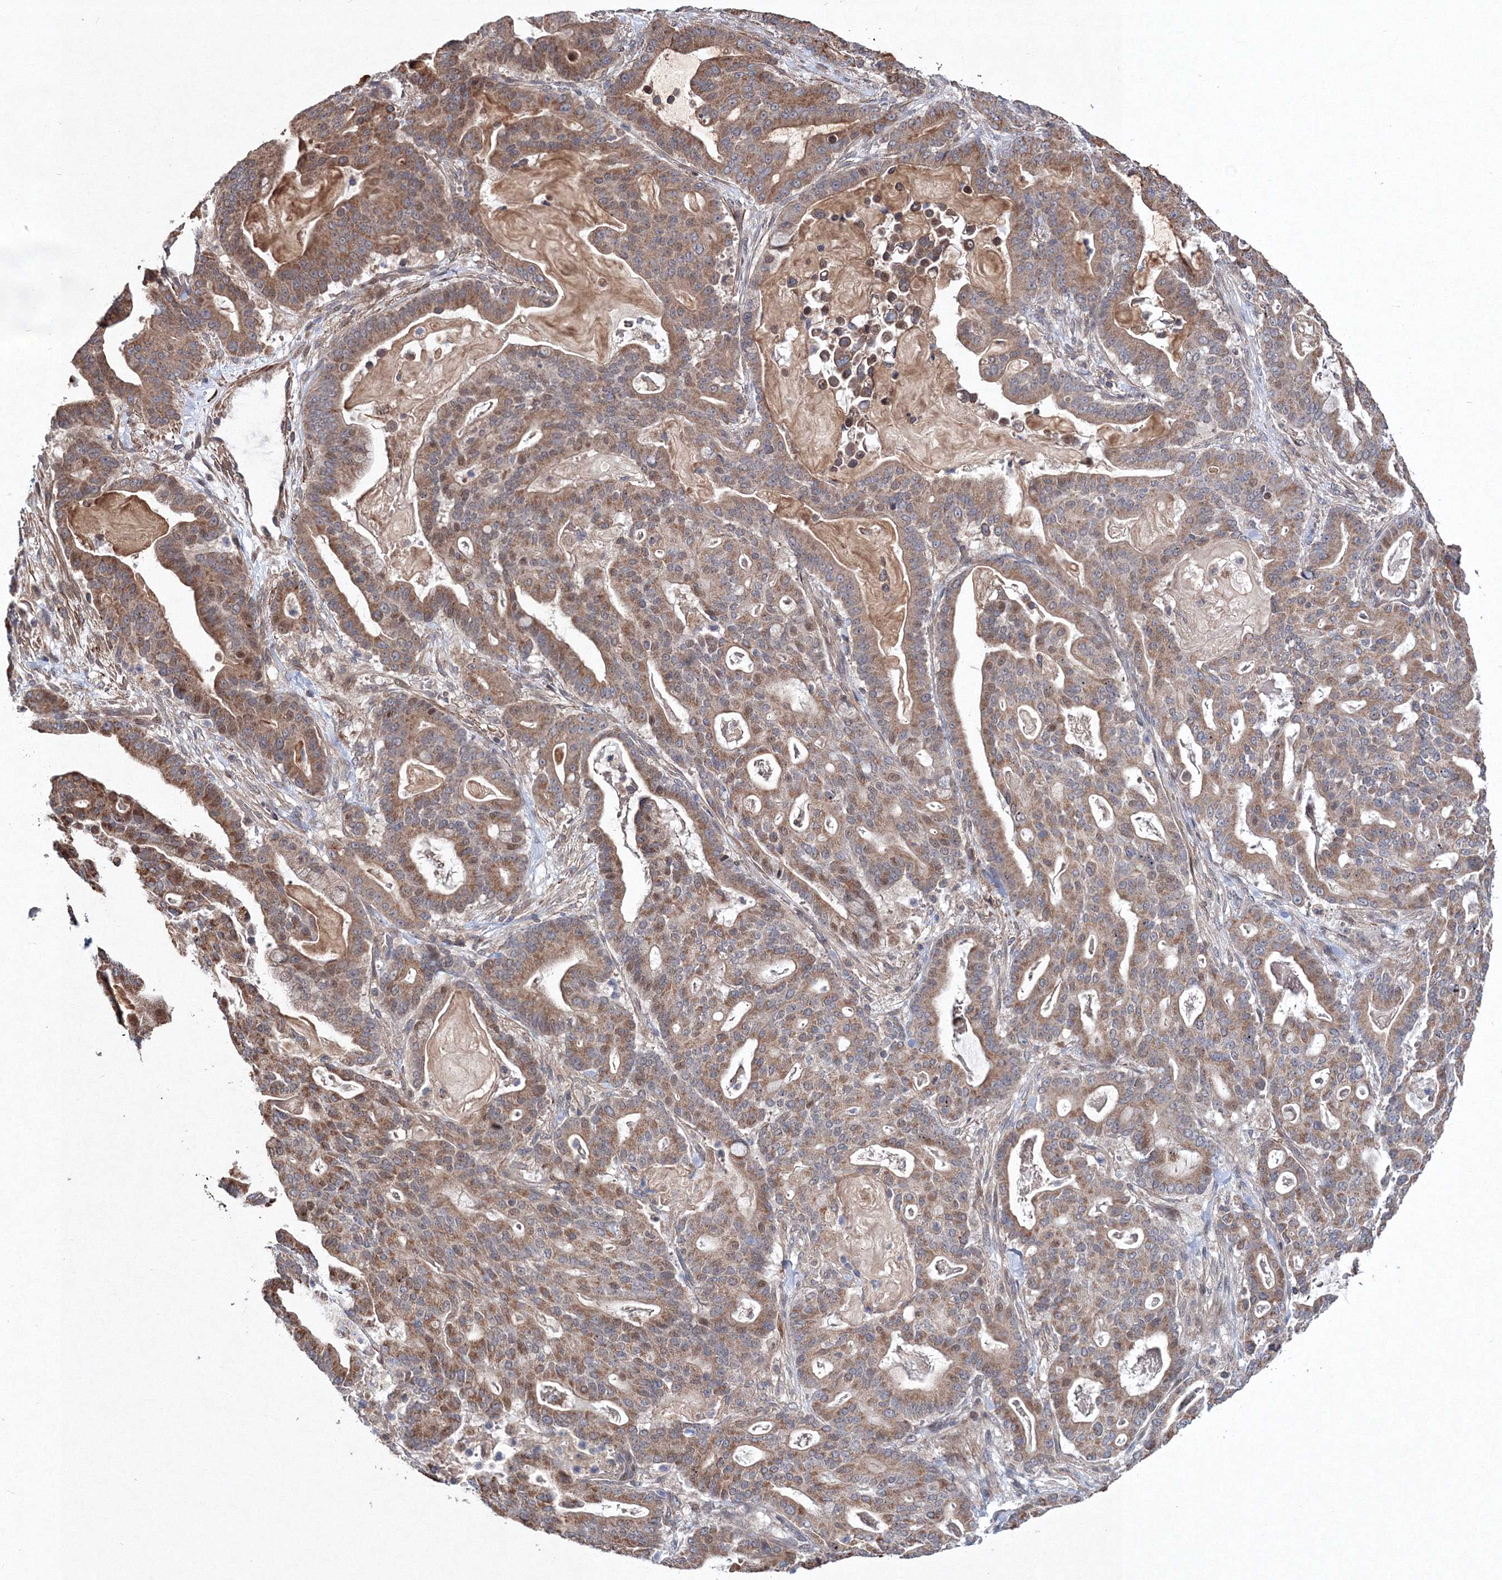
{"staining": {"intensity": "moderate", "quantity": ">75%", "location": "cytoplasmic/membranous"}, "tissue": "pancreatic cancer", "cell_type": "Tumor cells", "image_type": "cancer", "snomed": [{"axis": "morphology", "description": "Adenocarcinoma, NOS"}, {"axis": "topography", "description": "Pancreas"}], "caption": "Pancreatic cancer stained with a brown dye displays moderate cytoplasmic/membranous positive staining in approximately >75% of tumor cells.", "gene": "PPP2R2B", "patient": {"sex": "male", "age": 63}}